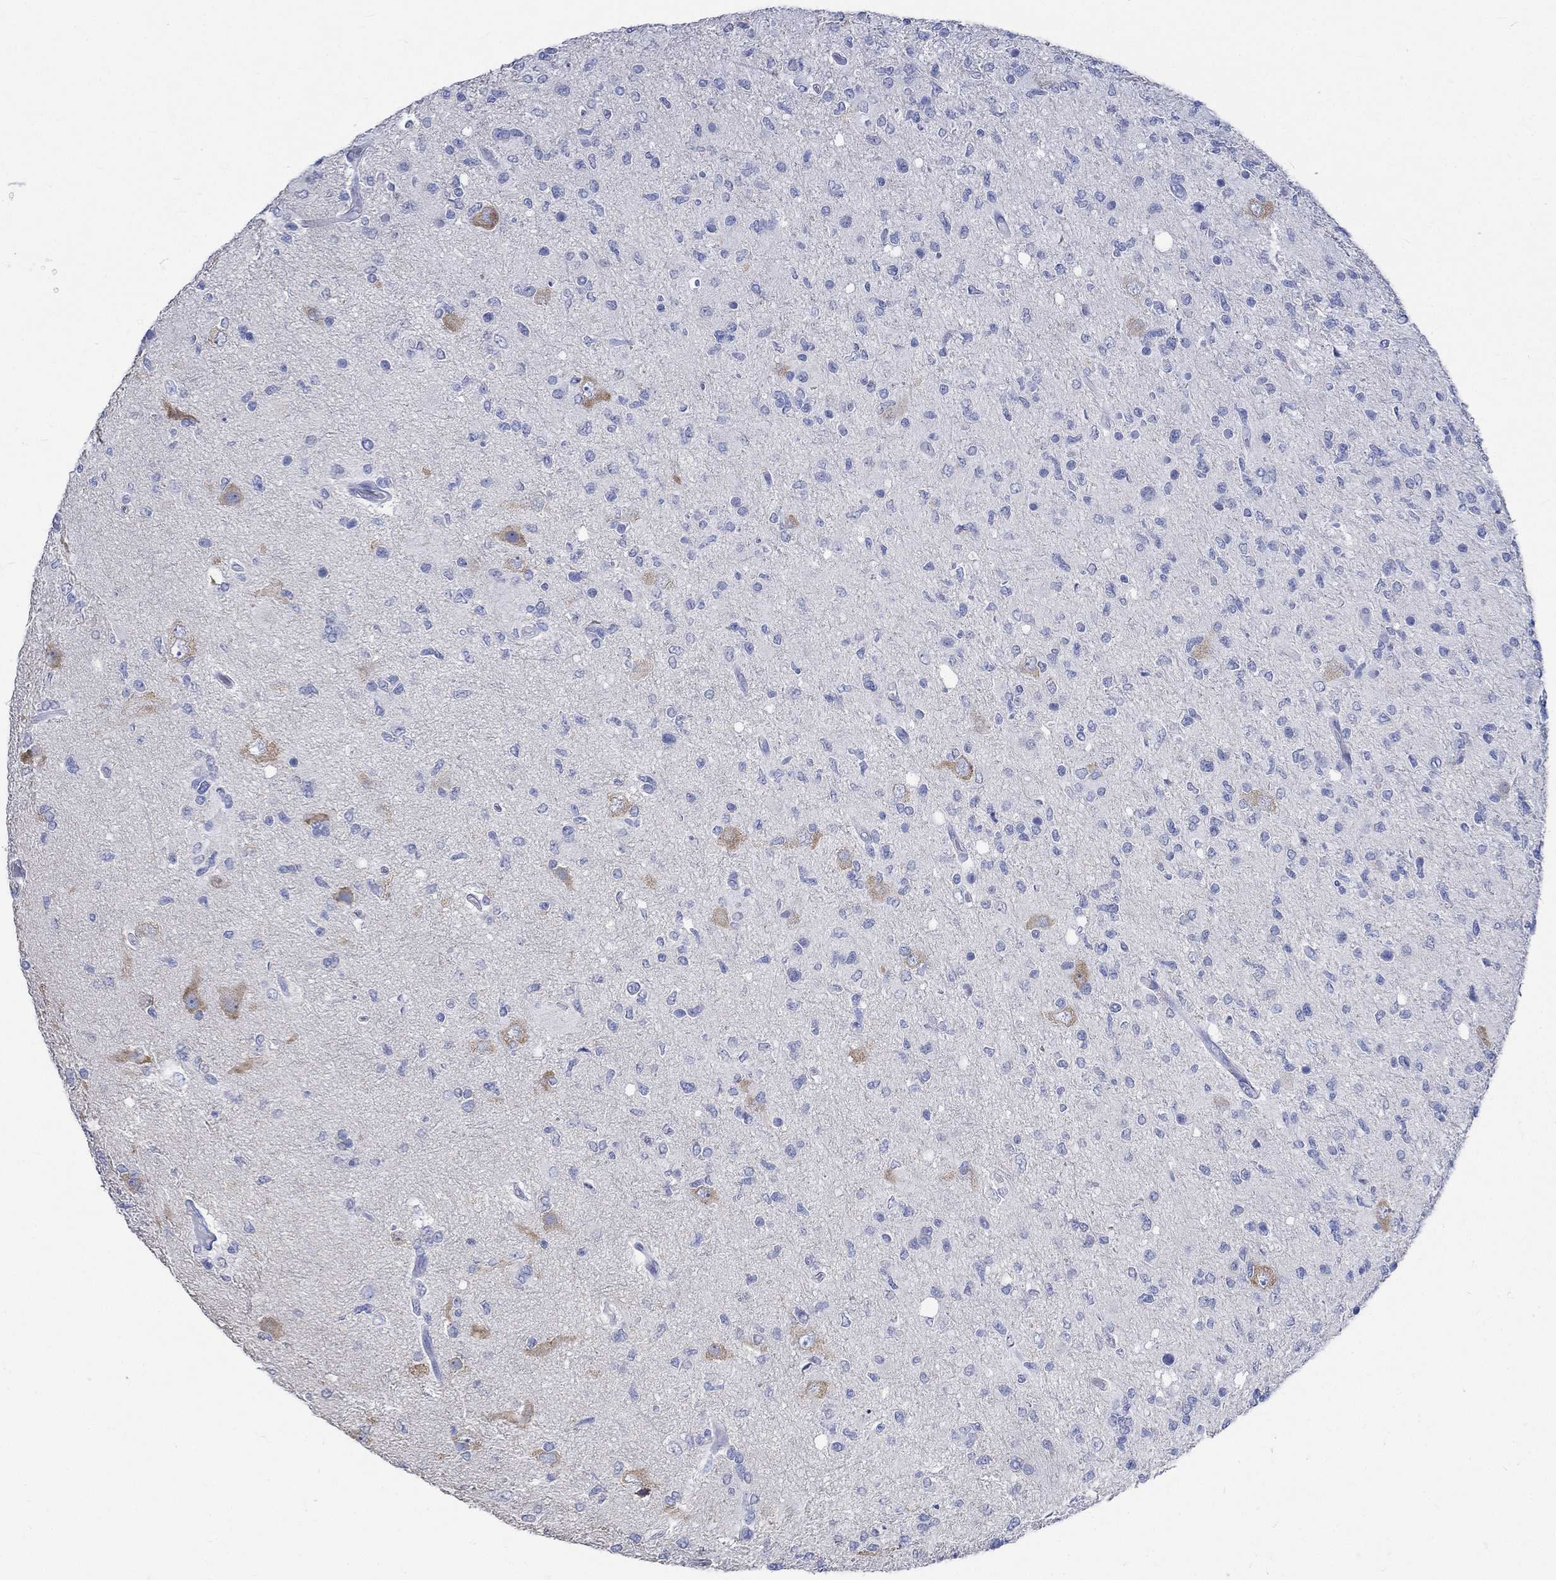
{"staining": {"intensity": "negative", "quantity": "none", "location": "none"}, "tissue": "glioma", "cell_type": "Tumor cells", "image_type": "cancer", "snomed": [{"axis": "morphology", "description": "Glioma, malignant, High grade"}, {"axis": "topography", "description": "Cerebral cortex"}], "caption": "DAB (3,3'-diaminobenzidine) immunohistochemical staining of human malignant high-grade glioma exhibits no significant positivity in tumor cells.", "gene": "KCNA1", "patient": {"sex": "male", "age": 70}}